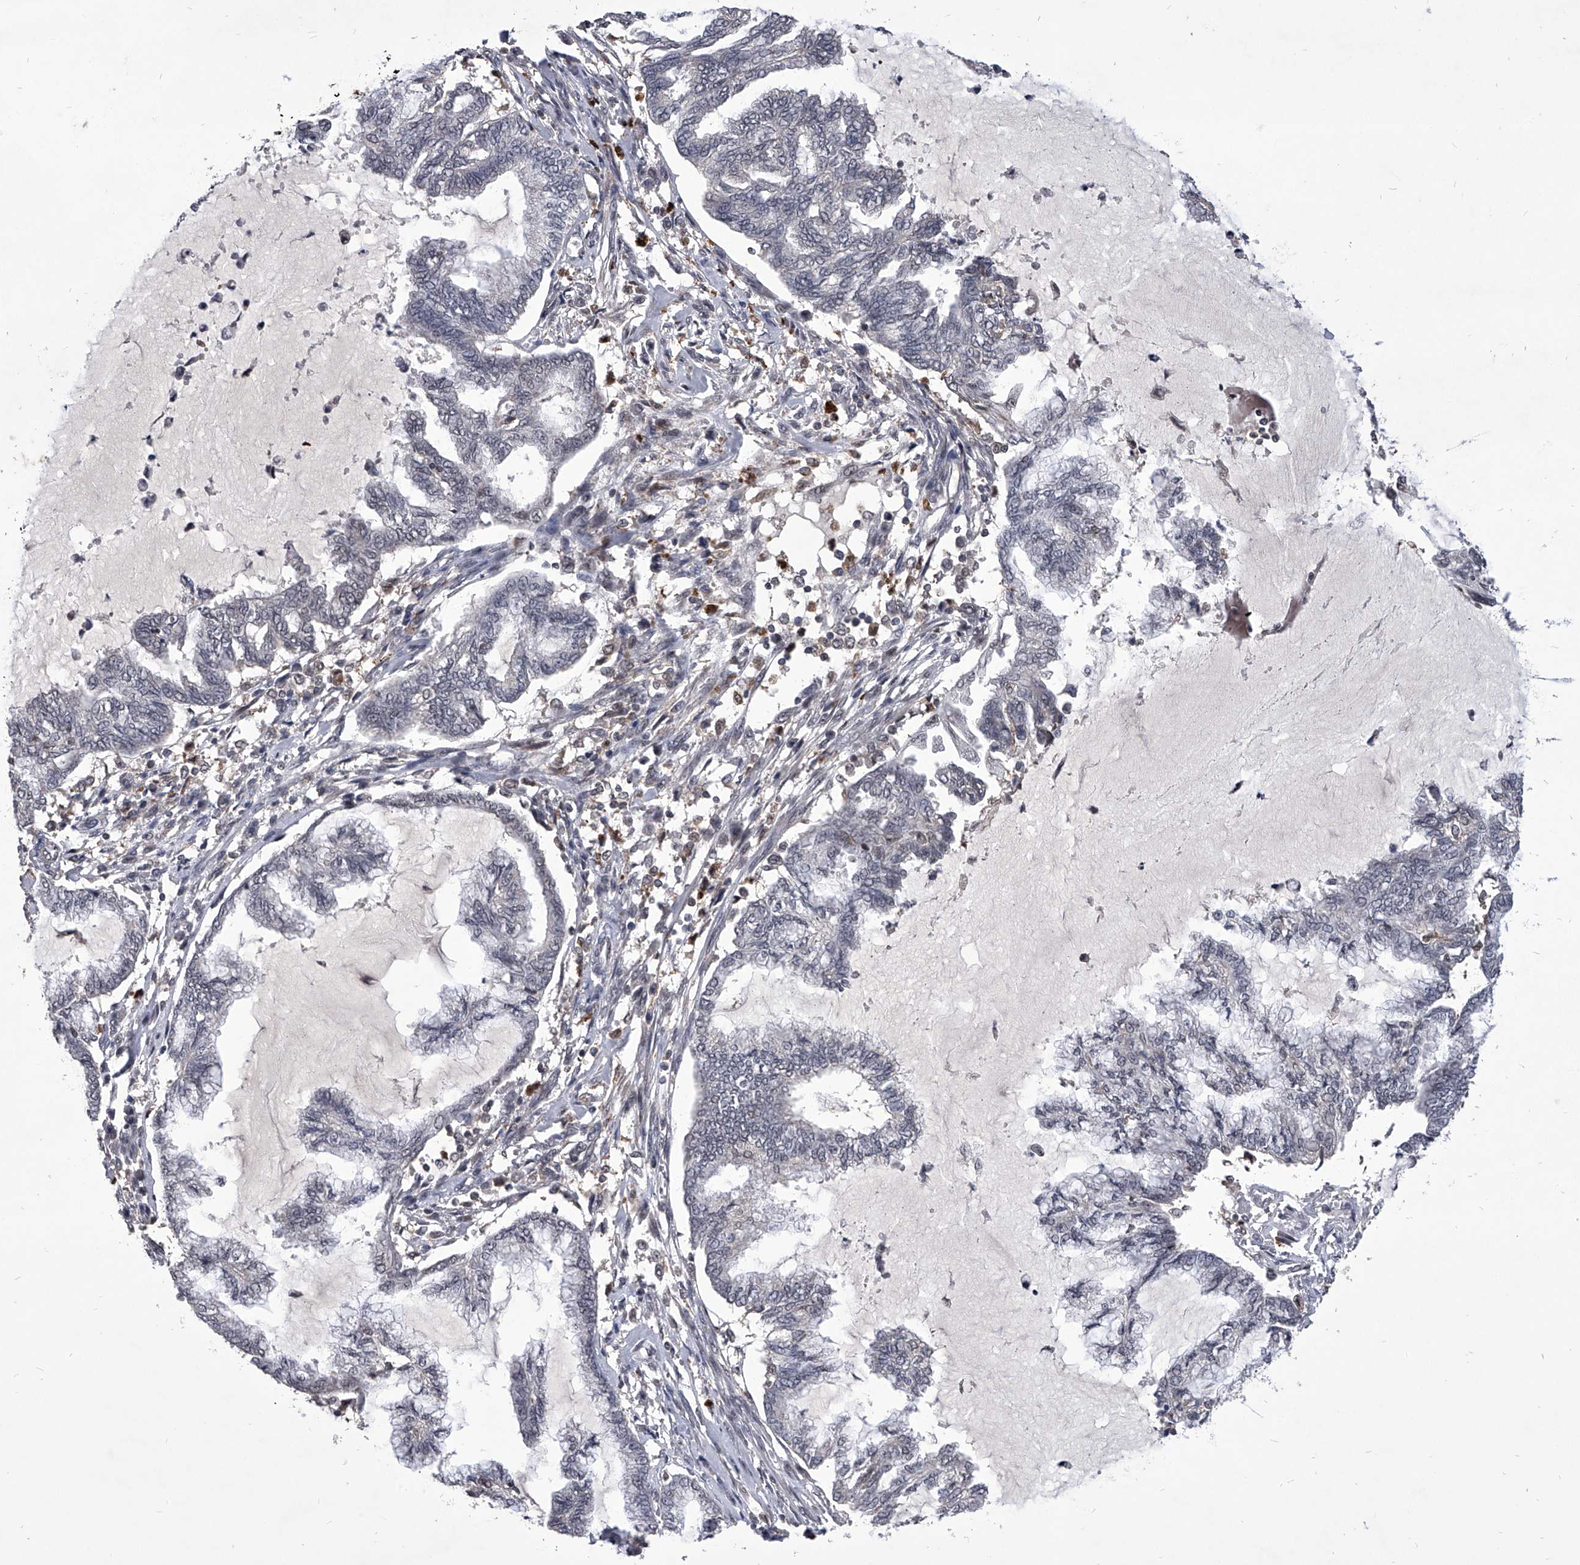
{"staining": {"intensity": "negative", "quantity": "none", "location": "none"}, "tissue": "endometrial cancer", "cell_type": "Tumor cells", "image_type": "cancer", "snomed": [{"axis": "morphology", "description": "Adenocarcinoma, NOS"}, {"axis": "topography", "description": "Endometrium"}], "caption": "DAB (3,3'-diaminobenzidine) immunohistochemical staining of human endometrial adenocarcinoma displays no significant staining in tumor cells.", "gene": "CMTR1", "patient": {"sex": "female", "age": 86}}